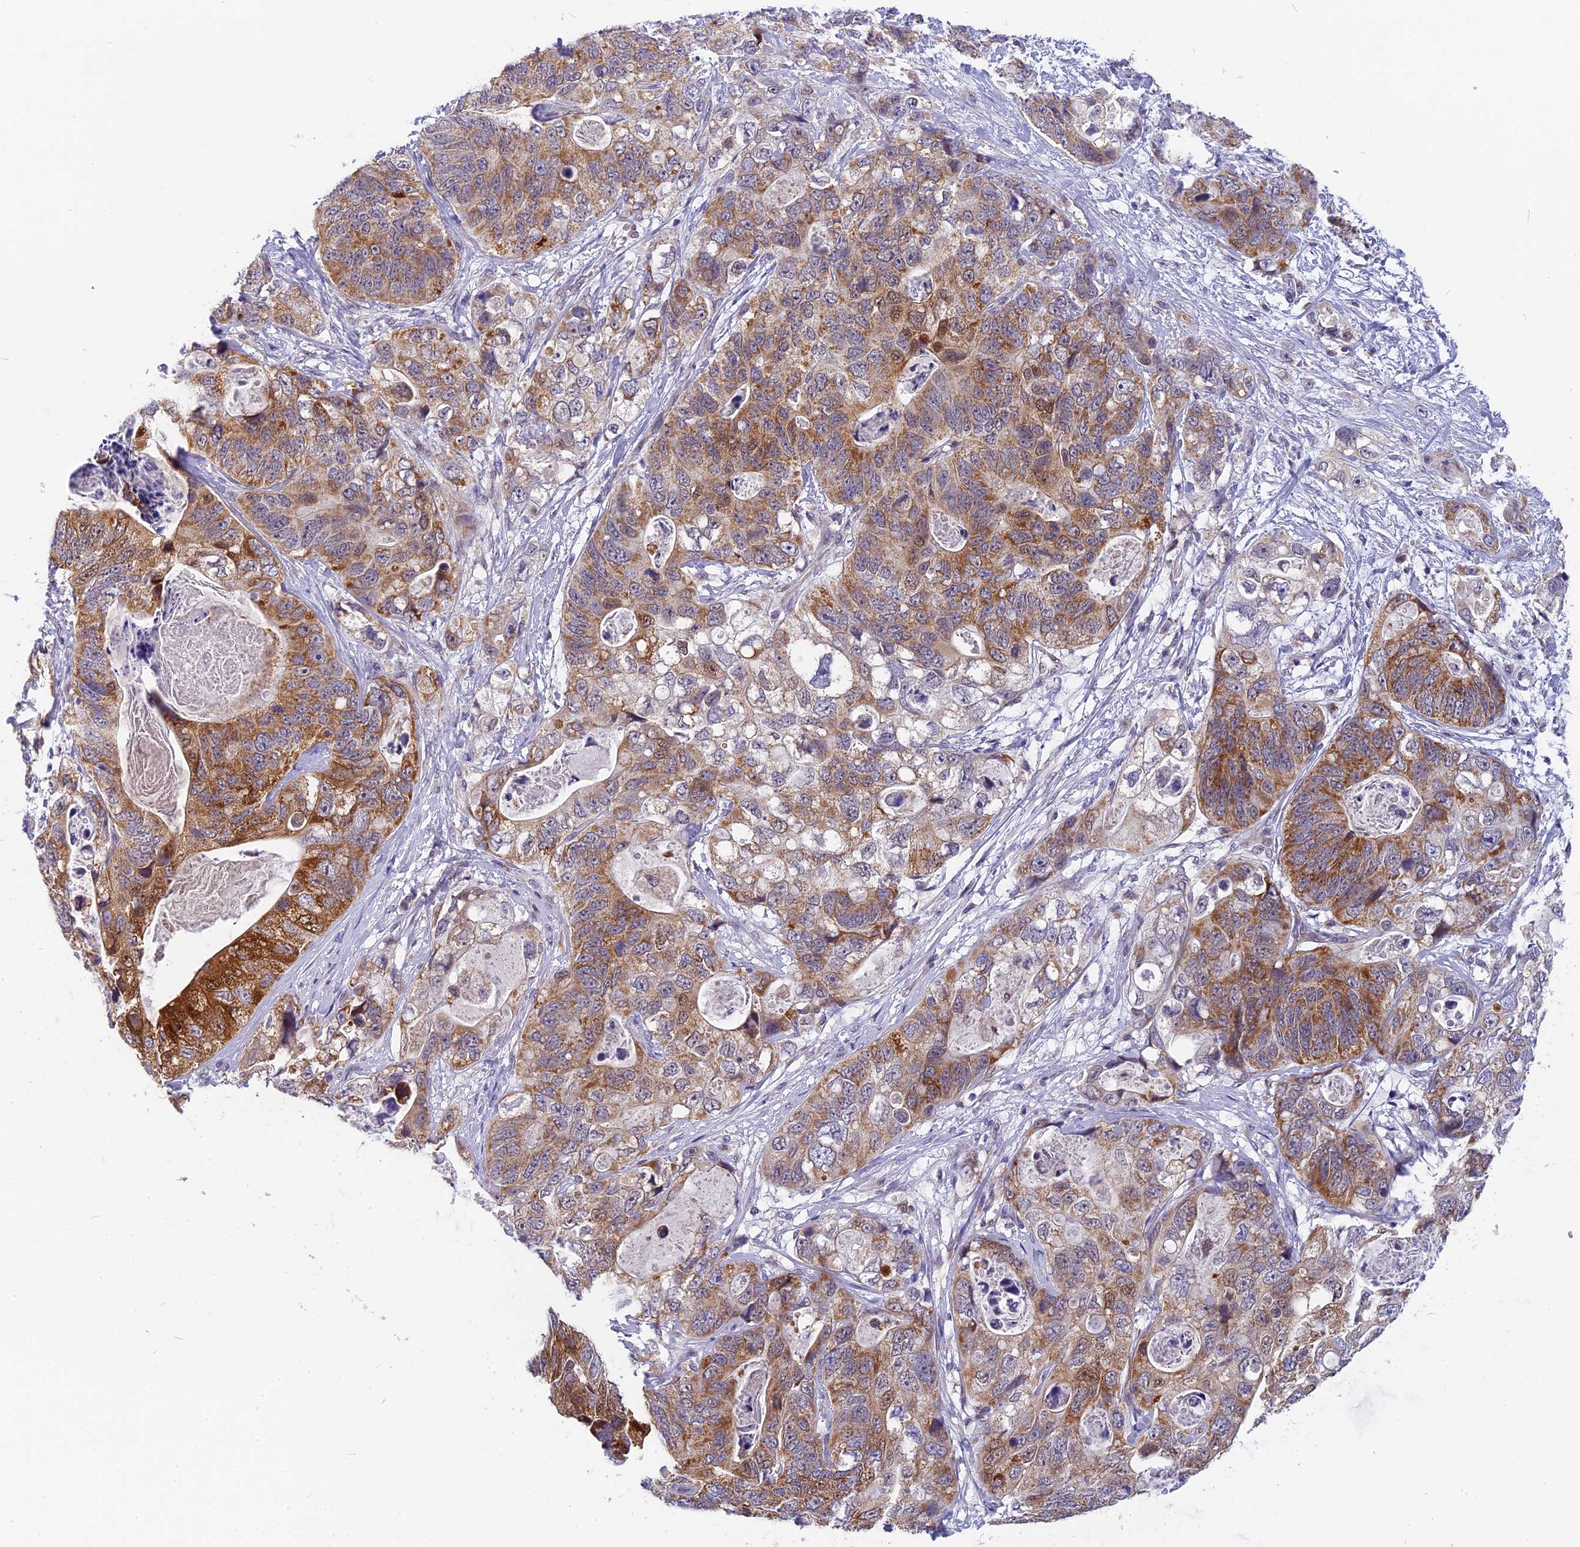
{"staining": {"intensity": "moderate", "quantity": ">75%", "location": "cytoplasmic/membranous"}, "tissue": "stomach cancer", "cell_type": "Tumor cells", "image_type": "cancer", "snomed": [{"axis": "morphology", "description": "Adenocarcinoma, NOS"}, {"axis": "topography", "description": "Stomach"}], "caption": "Stomach cancer (adenocarcinoma) was stained to show a protein in brown. There is medium levels of moderate cytoplasmic/membranous expression in approximately >75% of tumor cells.", "gene": "CMC1", "patient": {"sex": "female", "age": 89}}